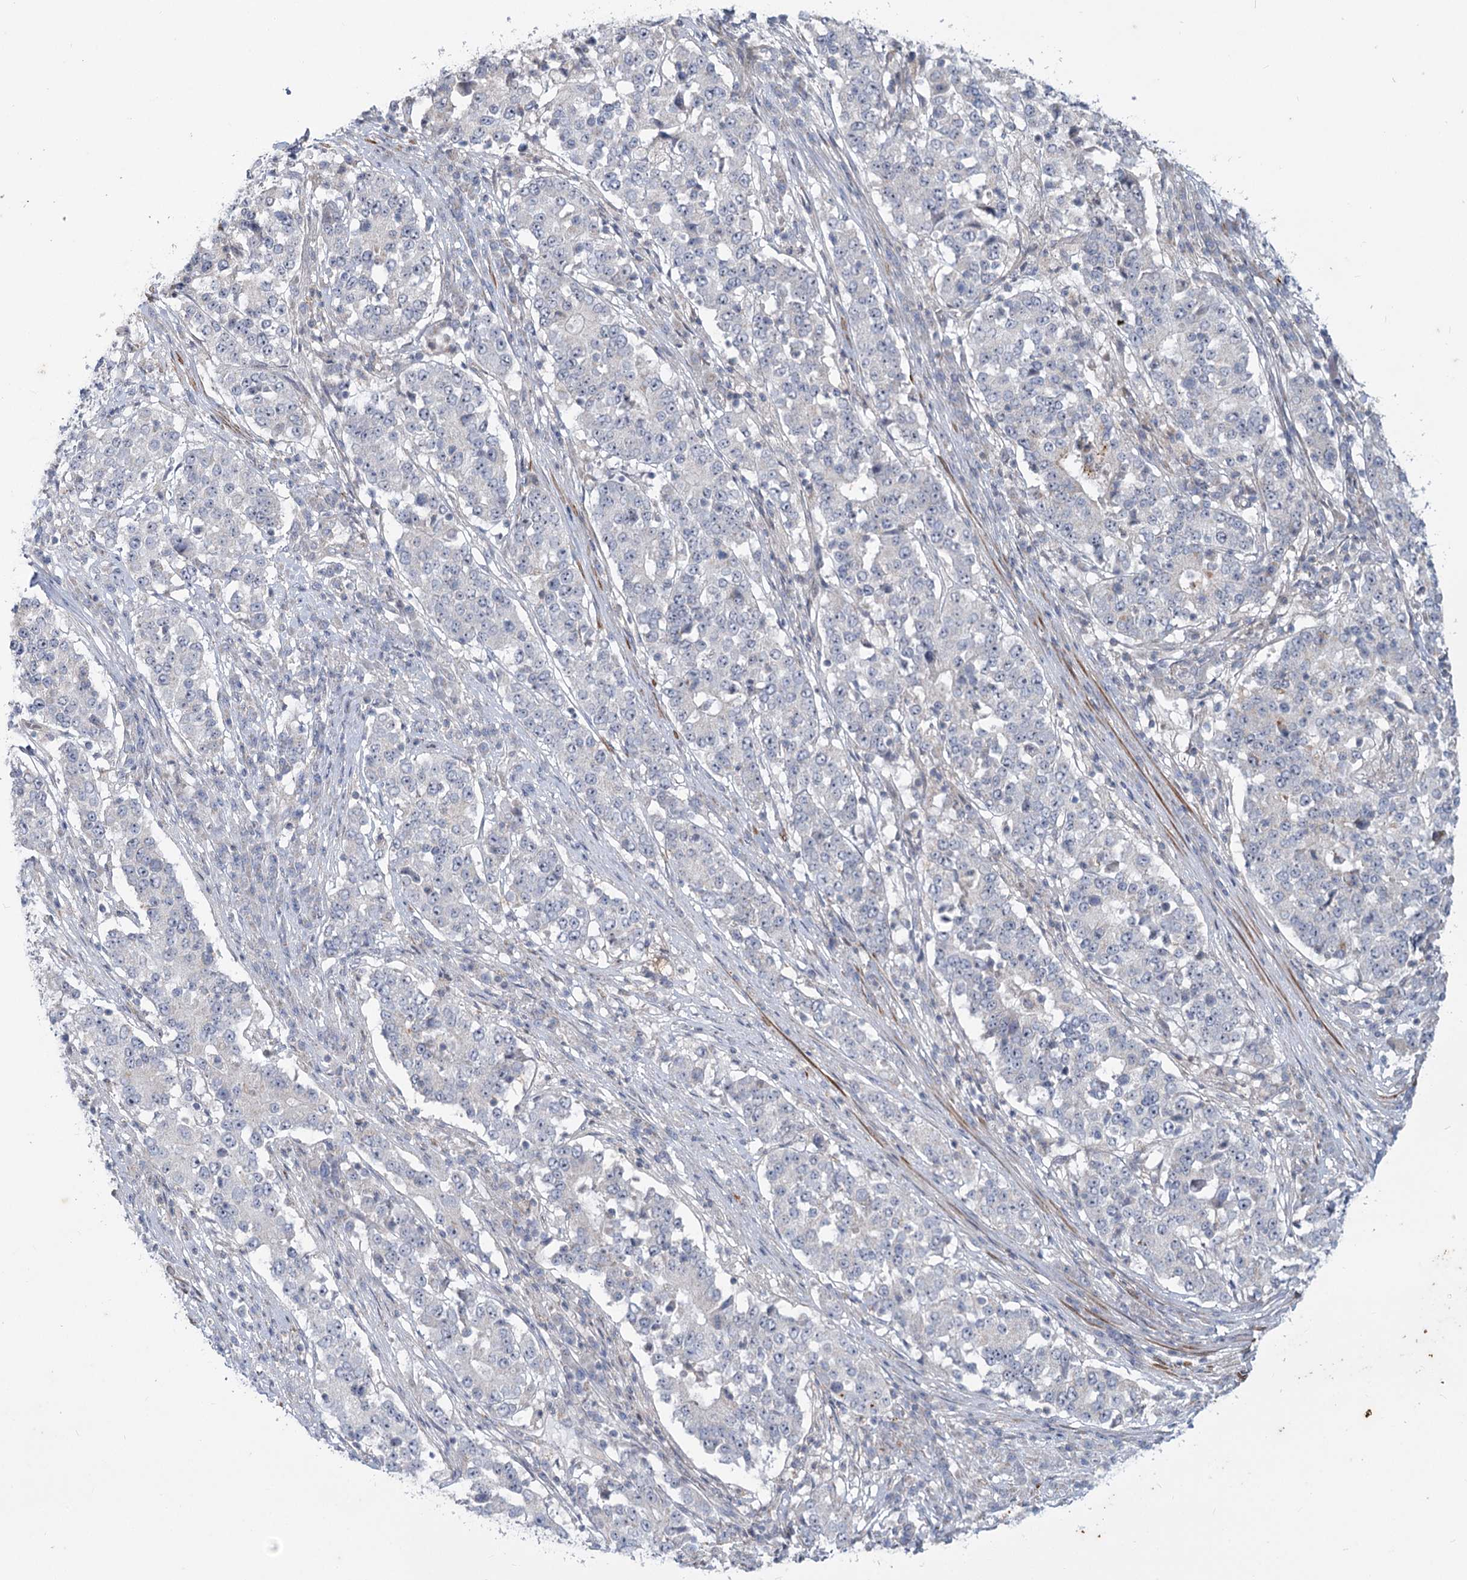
{"staining": {"intensity": "negative", "quantity": "none", "location": "none"}, "tissue": "stomach cancer", "cell_type": "Tumor cells", "image_type": "cancer", "snomed": [{"axis": "morphology", "description": "Adenocarcinoma, NOS"}, {"axis": "topography", "description": "Stomach"}], "caption": "Tumor cells show no significant protein staining in adenocarcinoma (stomach).", "gene": "MTG1", "patient": {"sex": "male", "age": 59}}